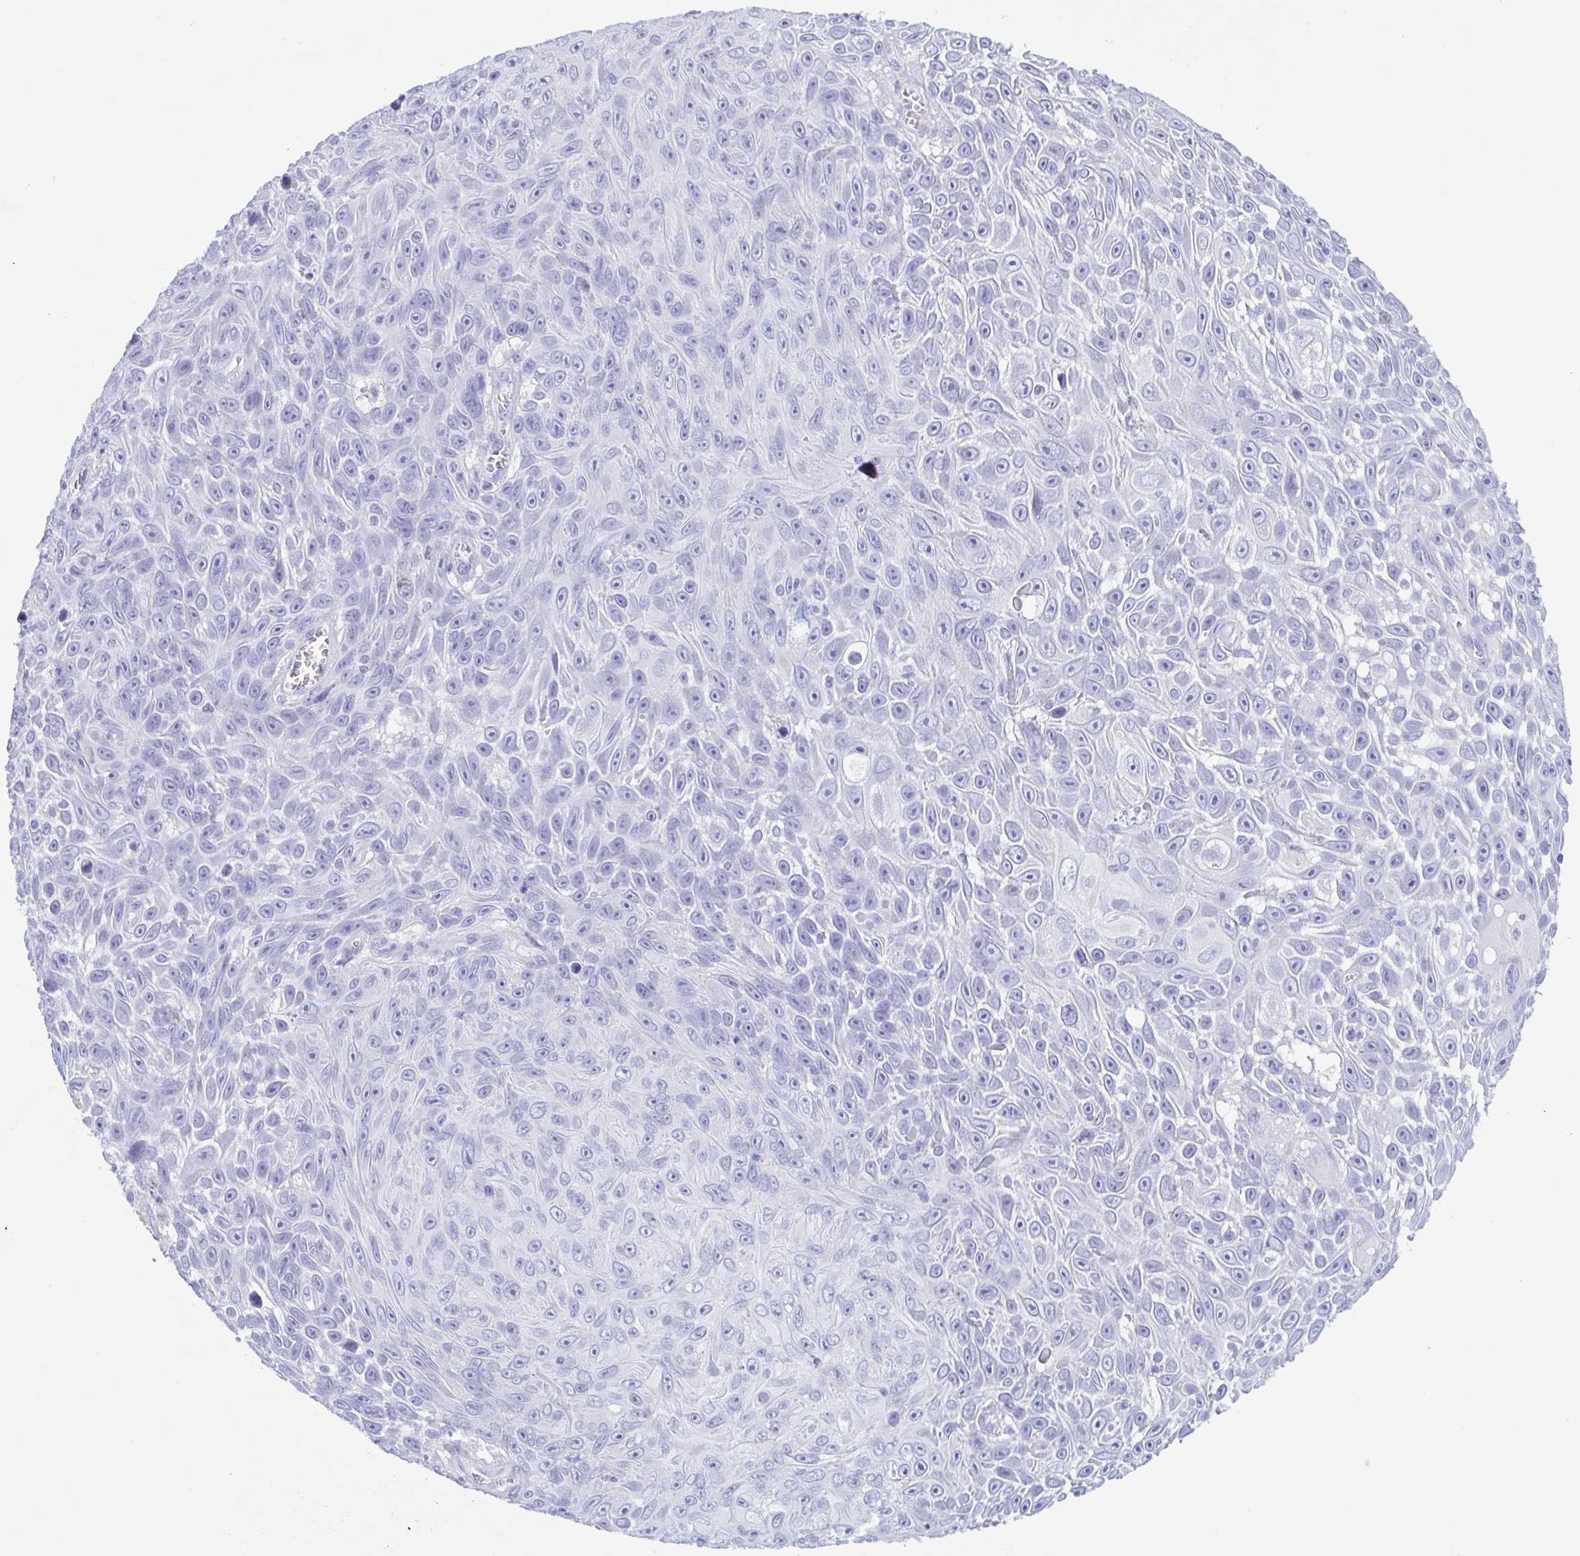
{"staining": {"intensity": "negative", "quantity": "none", "location": "none"}, "tissue": "skin cancer", "cell_type": "Tumor cells", "image_type": "cancer", "snomed": [{"axis": "morphology", "description": "Squamous cell carcinoma, NOS"}, {"axis": "topography", "description": "Skin"}], "caption": "This is an immunohistochemistry photomicrograph of skin cancer. There is no positivity in tumor cells.", "gene": "LTF", "patient": {"sex": "male", "age": 82}}